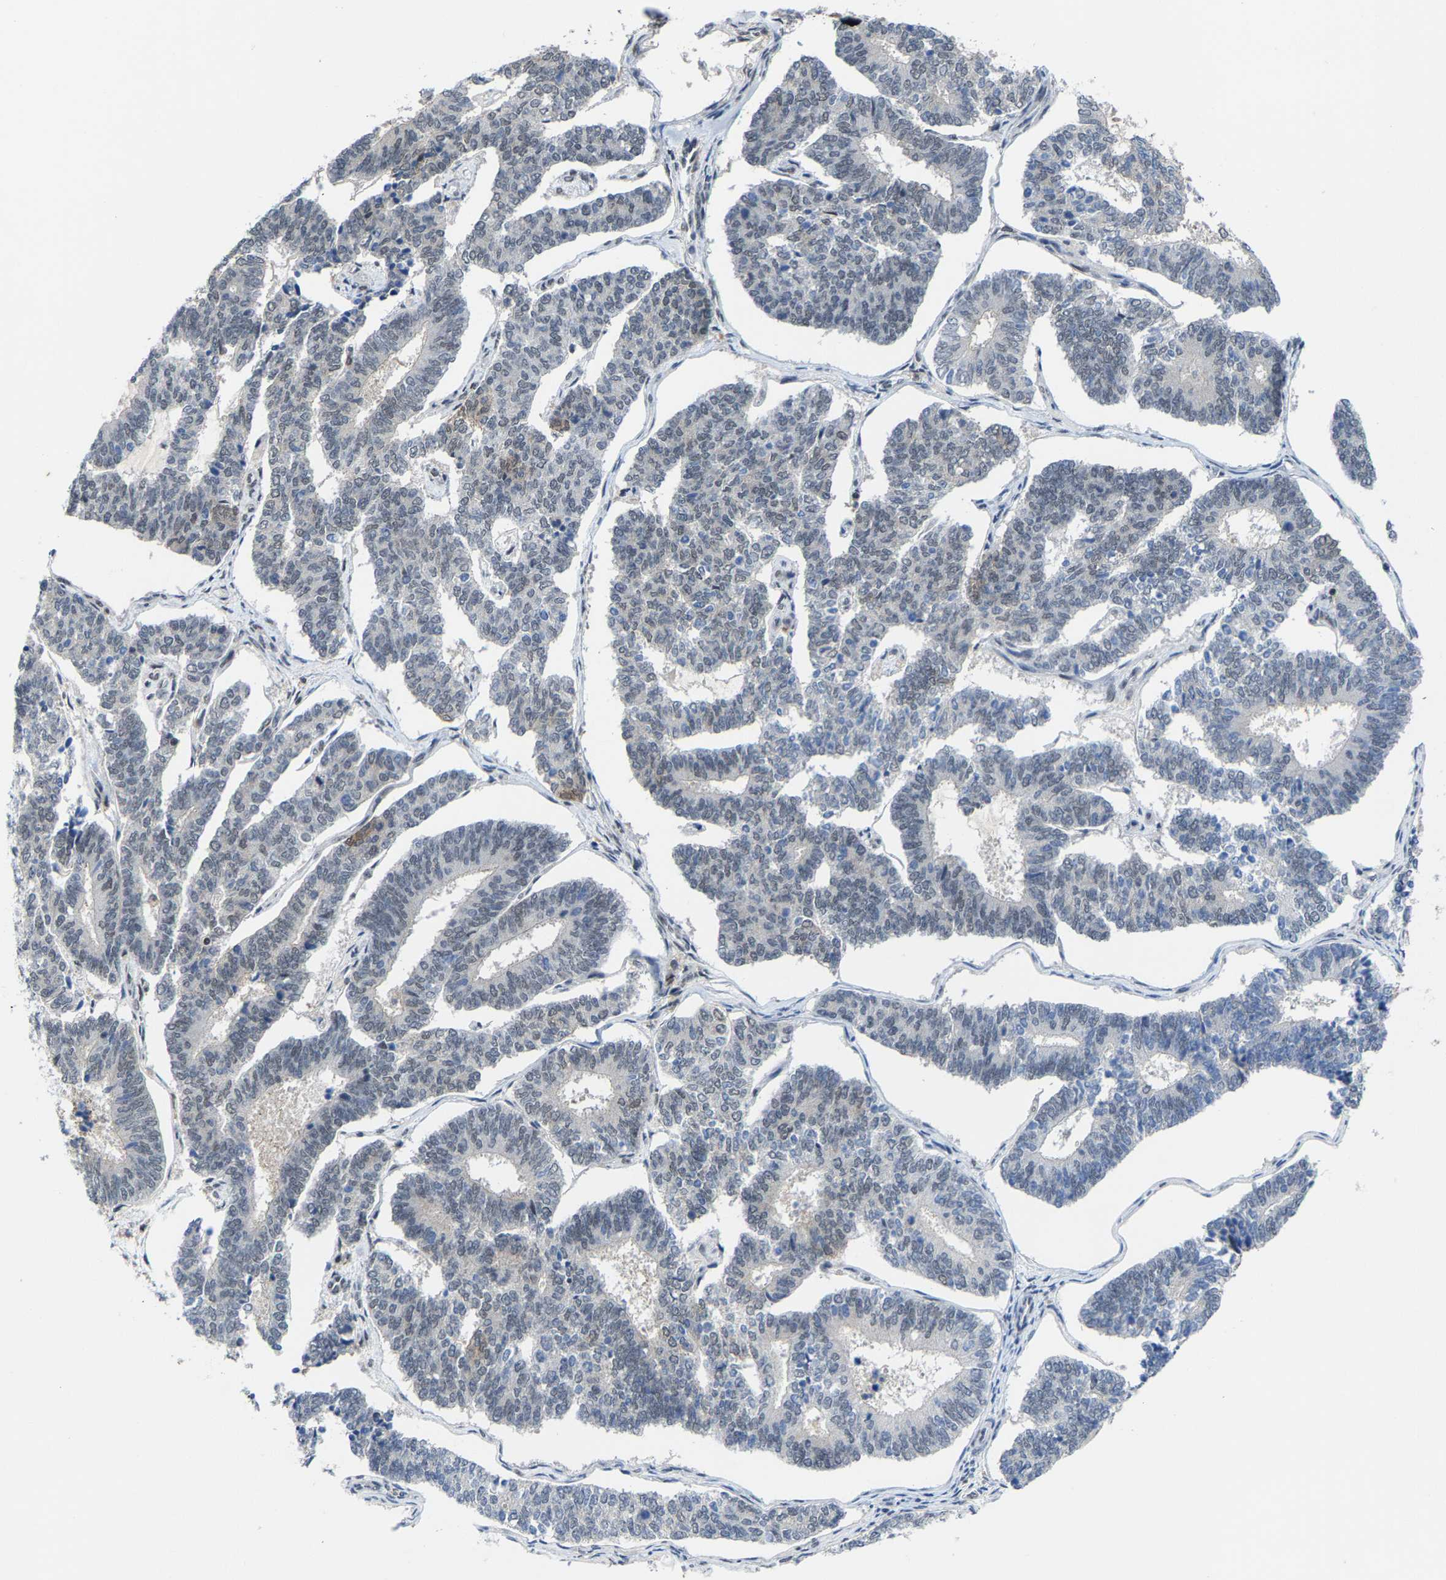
{"staining": {"intensity": "negative", "quantity": "none", "location": "none"}, "tissue": "endometrial cancer", "cell_type": "Tumor cells", "image_type": "cancer", "snomed": [{"axis": "morphology", "description": "Adenocarcinoma, NOS"}, {"axis": "topography", "description": "Endometrium"}], "caption": "Image shows no significant protein positivity in tumor cells of adenocarcinoma (endometrial). Brightfield microscopy of immunohistochemistry (IHC) stained with DAB (brown) and hematoxylin (blue), captured at high magnification.", "gene": "FGD3", "patient": {"sex": "female", "age": 70}}